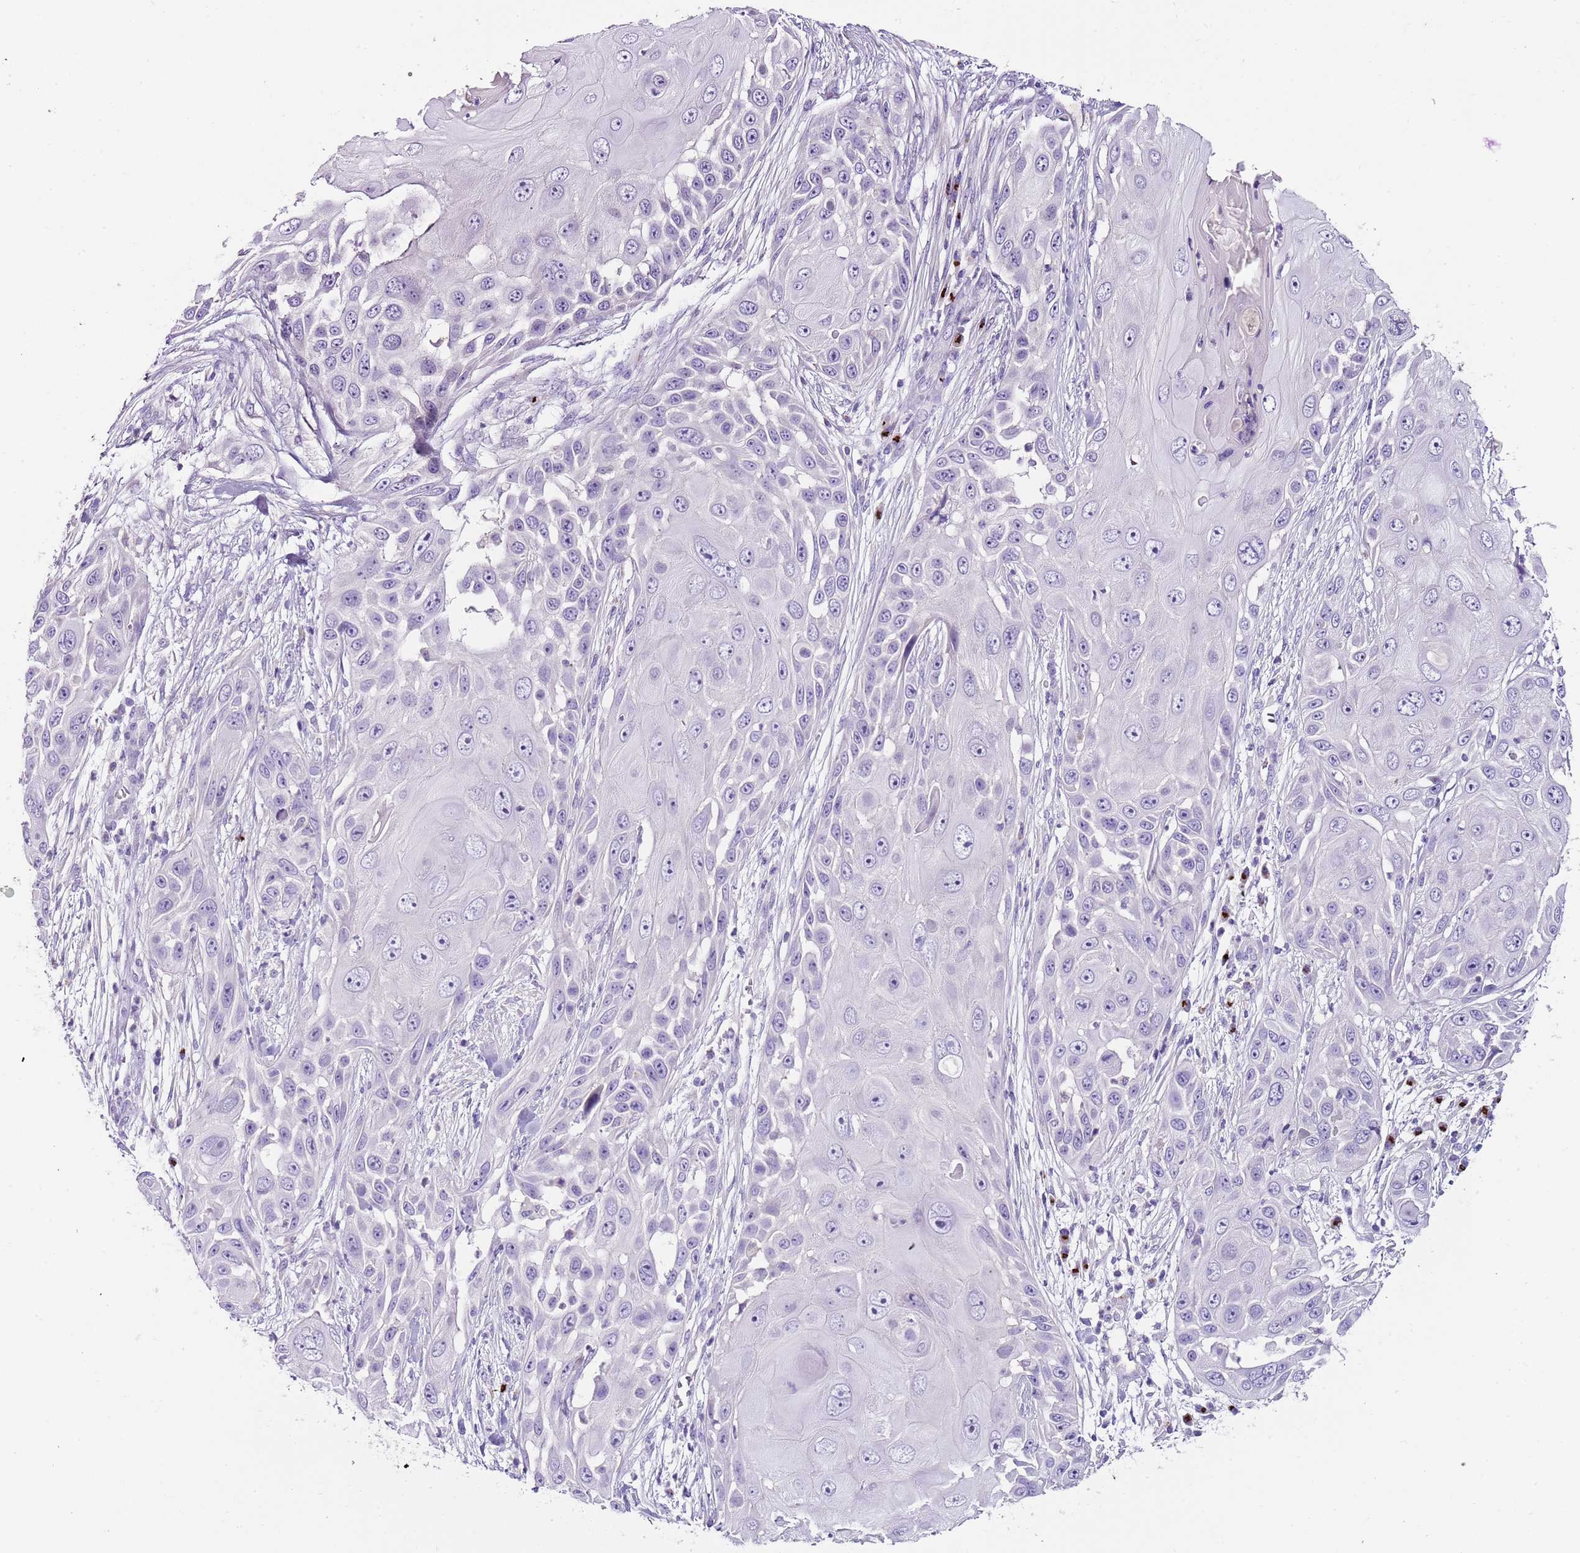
{"staining": {"intensity": "negative", "quantity": "none", "location": "none"}, "tissue": "skin cancer", "cell_type": "Tumor cells", "image_type": "cancer", "snomed": [{"axis": "morphology", "description": "Squamous cell carcinoma, NOS"}, {"axis": "topography", "description": "Skin"}], "caption": "An immunohistochemistry (IHC) image of skin cancer is shown. There is no staining in tumor cells of skin cancer. (DAB (3,3'-diaminobenzidine) IHC with hematoxylin counter stain).", "gene": "C2CD3", "patient": {"sex": "female", "age": 44}}